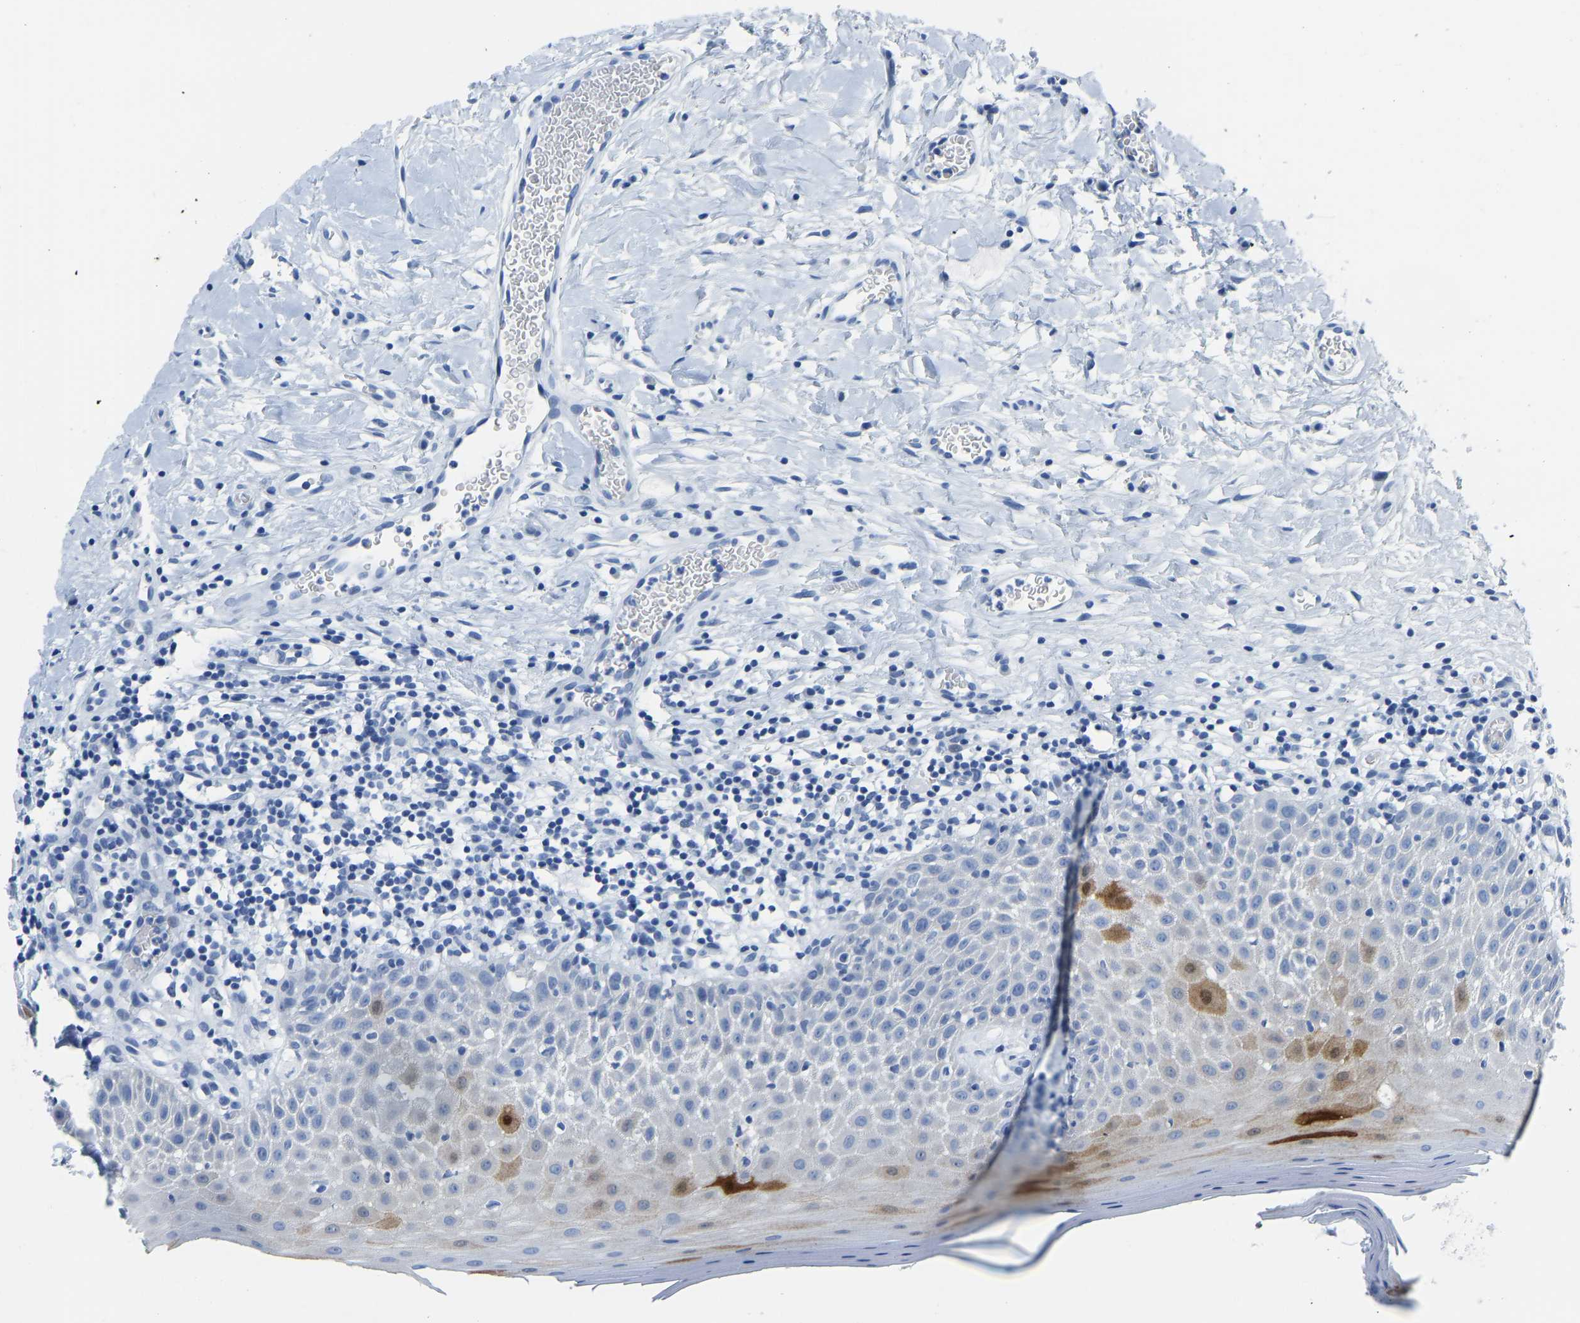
{"staining": {"intensity": "moderate", "quantity": "25%-75%", "location": "cytoplasmic/membranous,nuclear"}, "tissue": "oral mucosa", "cell_type": "Squamous epithelial cells", "image_type": "normal", "snomed": [{"axis": "morphology", "description": "Normal tissue, NOS"}, {"axis": "topography", "description": "Skeletal muscle"}, {"axis": "topography", "description": "Oral tissue"}], "caption": "Oral mucosa stained for a protein shows moderate cytoplasmic/membranous,nuclear positivity in squamous epithelial cells.", "gene": "SERPINB3", "patient": {"sex": "male", "age": 58}}